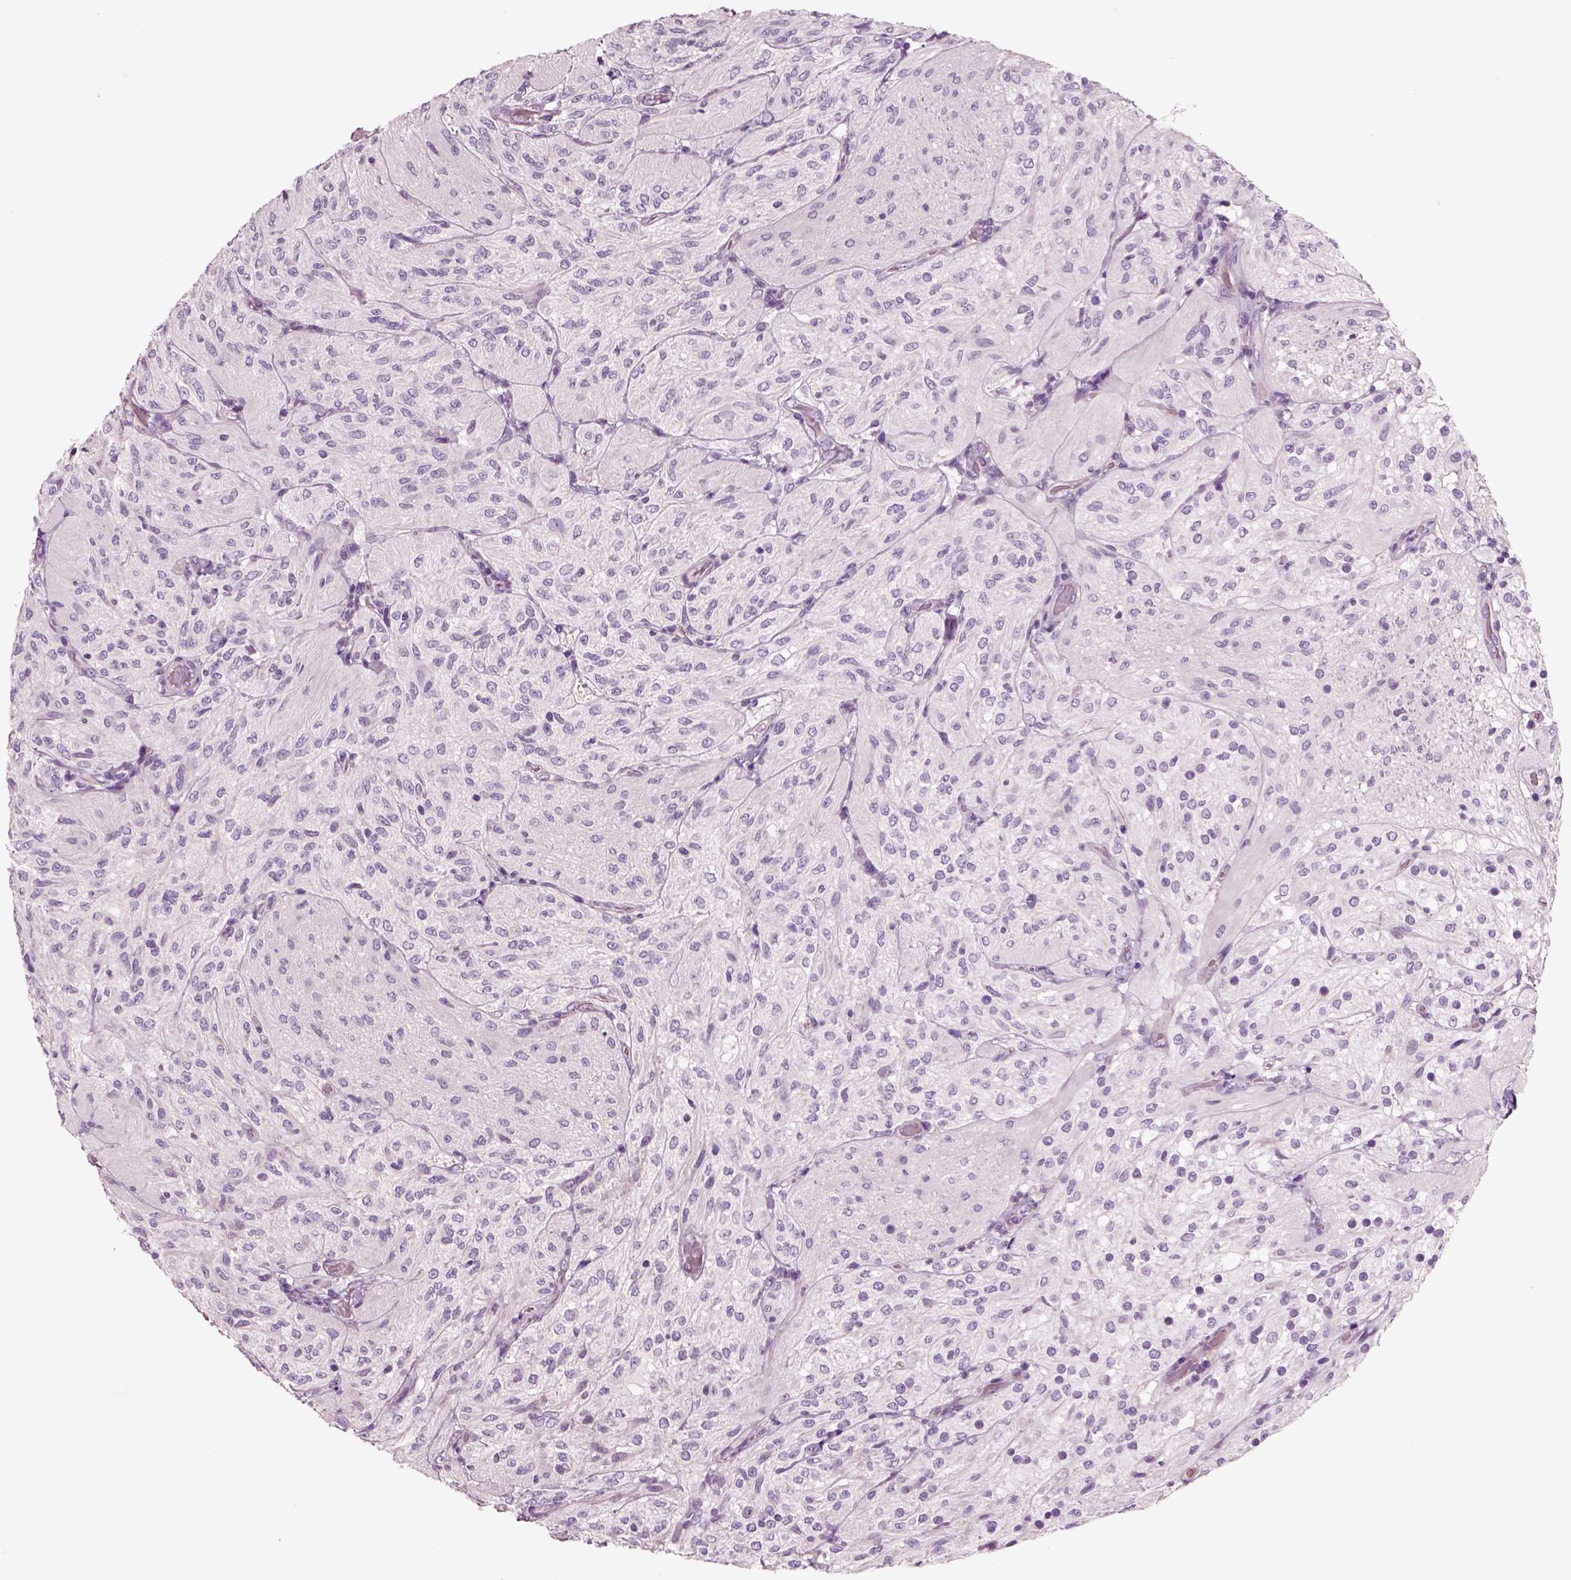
{"staining": {"intensity": "negative", "quantity": "none", "location": "none"}, "tissue": "glioma", "cell_type": "Tumor cells", "image_type": "cancer", "snomed": [{"axis": "morphology", "description": "Glioma, malignant, Low grade"}, {"axis": "topography", "description": "Brain"}], "caption": "Tumor cells are negative for protein expression in human glioma. (DAB immunohistochemistry (IHC) with hematoxylin counter stain).", "gene": "CHGB", "patient": {"sex": "male", "age": 3}}